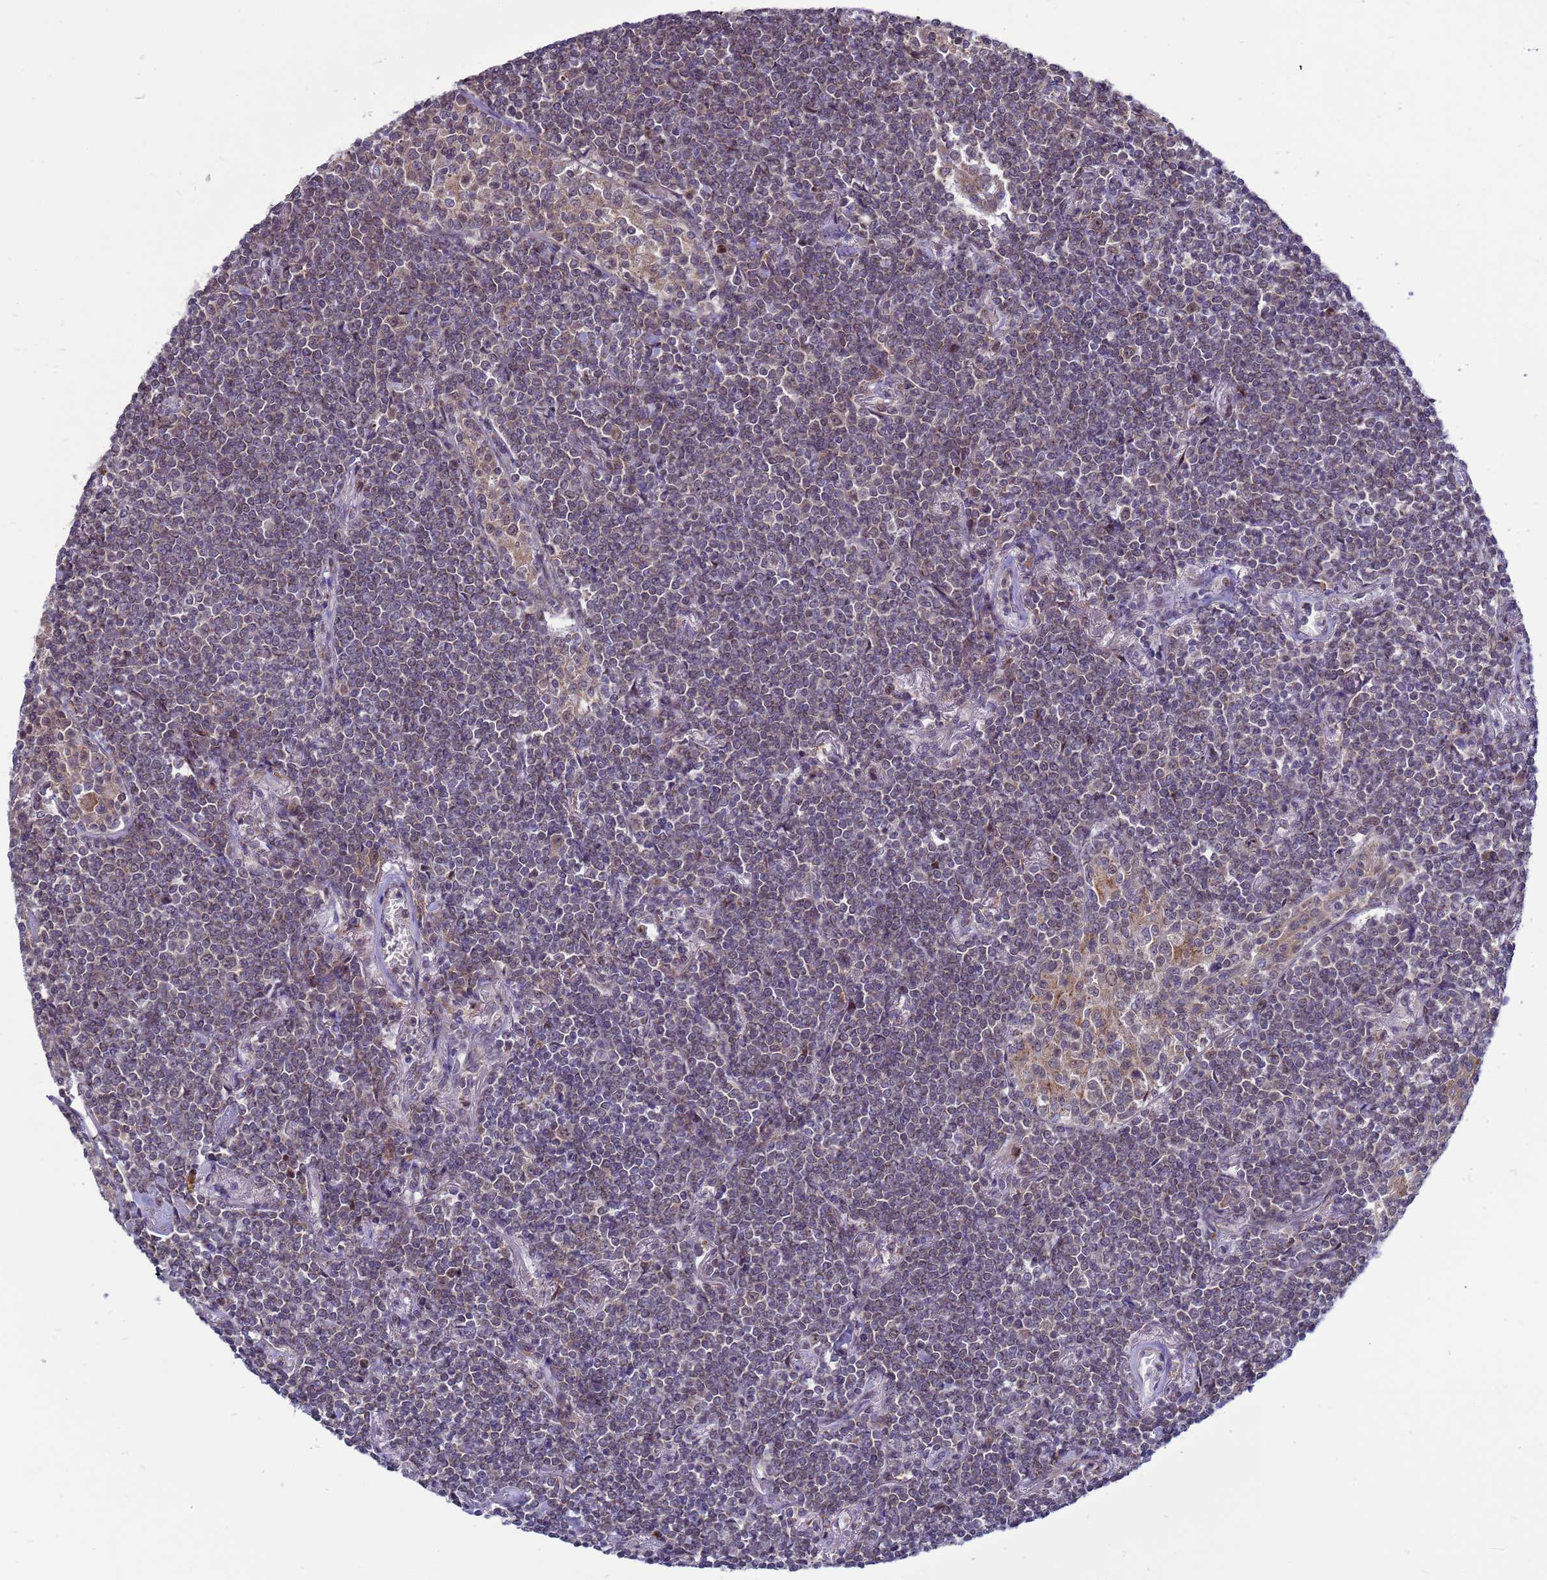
{"staining": {"intensity": "weak", "quantity": "25%-75%", "location": "cytoplasmic/membranous"}, "tissue": "lymphoma", "cell_type": "Tumor cells", "image_type": "cancer", "snomed": [{"axis": "morphology", "description": "Malignant lymphoma, non-Hodgkin's type, Low grade"}, {"axis": "topography", "description": "Lung"}], "caption": "An IHC image of neoplastic tissue is shown. Protein staining in brown labels weak cytoplasmic/membranous positivity in low-grade malignant lymphoma, non-Hodgkin's type within tumor cells. The protein is stained brown, and the nuclei are stained in blue (DAB (3,3'-diaminobenzidine) IHC with brightfield microscopy, high magnification).", "gene": "C12orf43", "patient": {"sex": "female", "age": 71}}